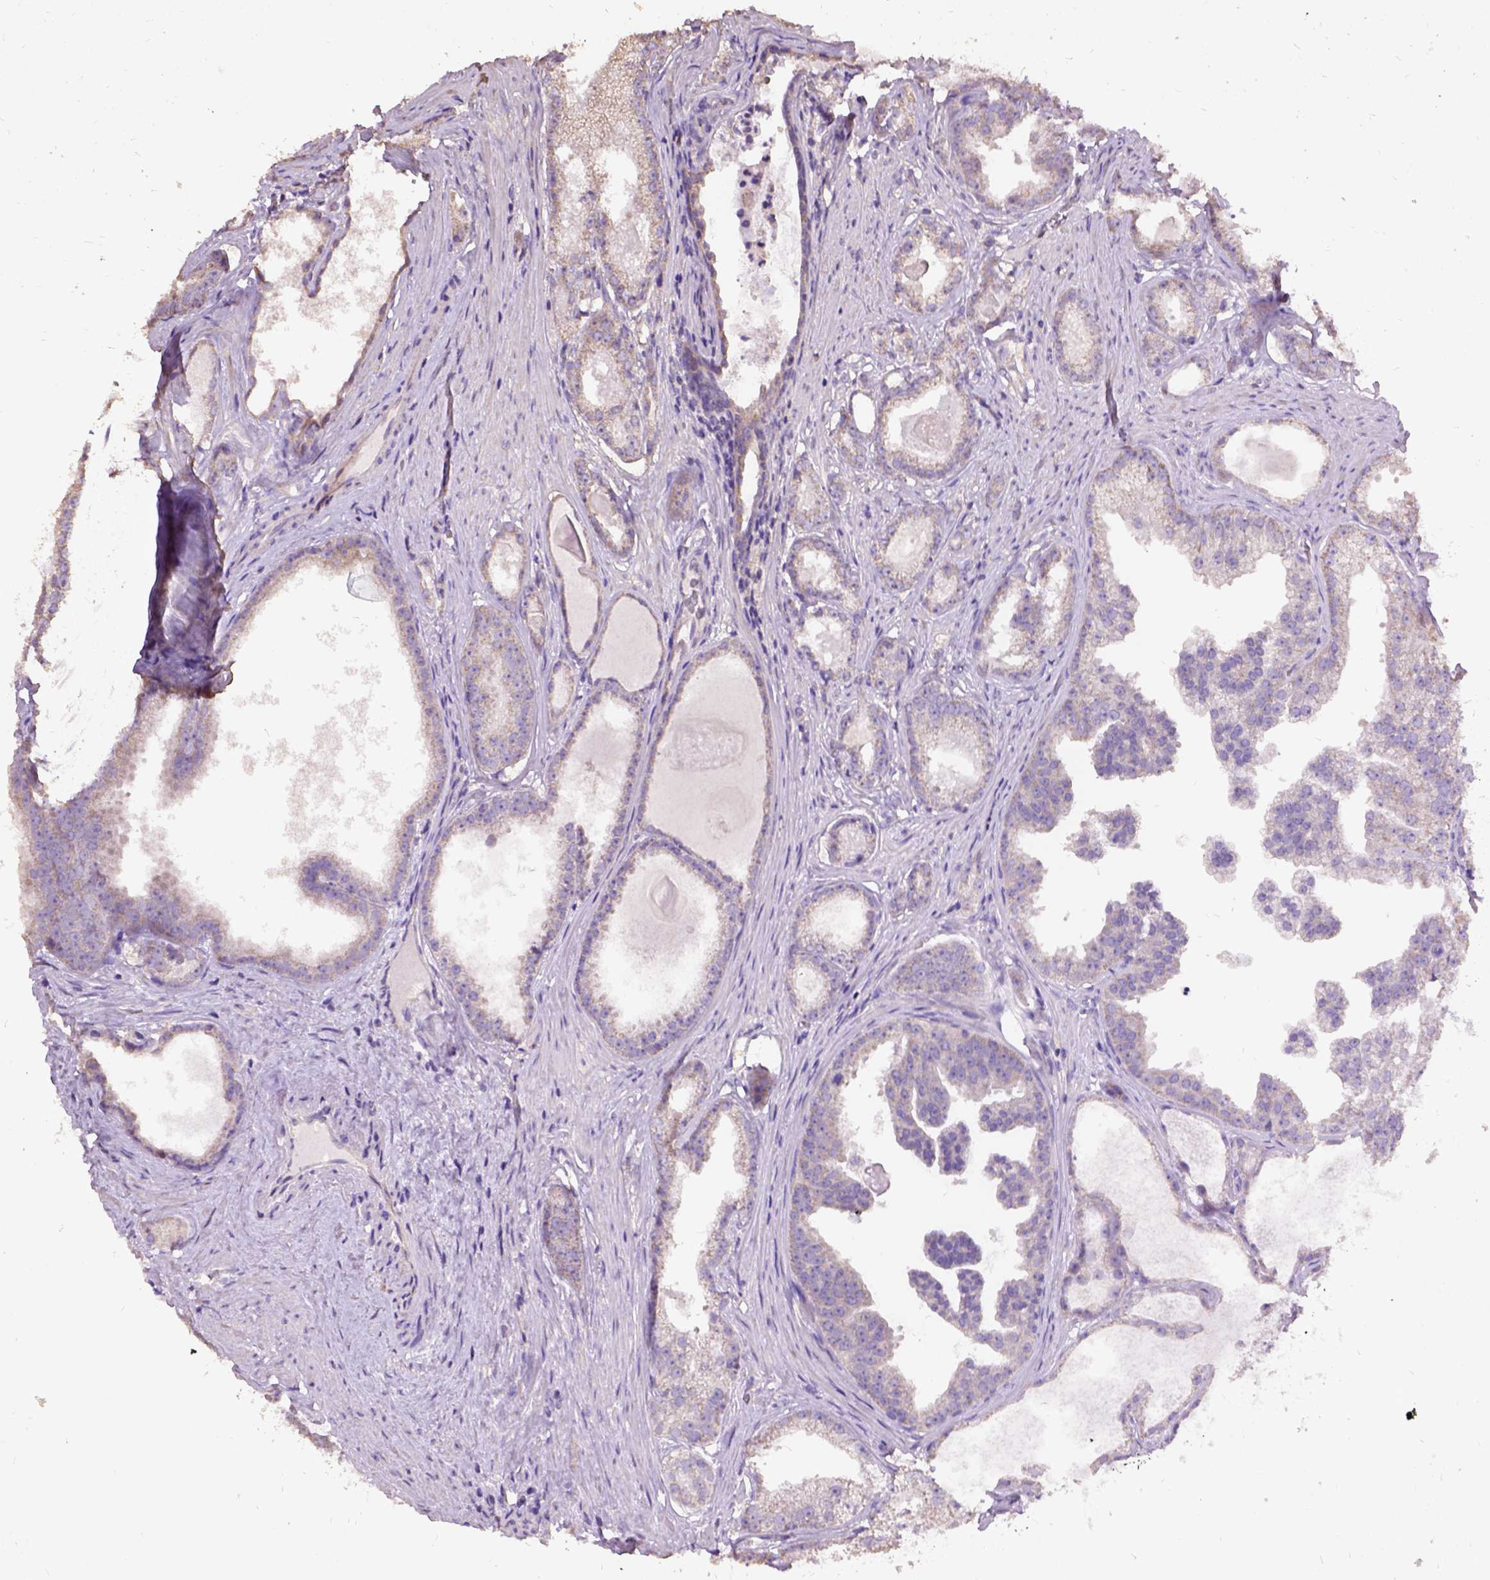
{"staining": {"intensity": "negative", "quantity": "none", "location": "none"}, "tissue": "prostate cancer", "cell_type": "Tumor cells", "image_type": "cancer", "snomed": [{"axis": "morphology", "description": "Adenocarcinoma, Low grade"}, {"axis": "topography", "description": "Prostate"}], "caption": "Tumor cells show no significant protein positivity in prostate cancer.", "gene": "DQX1", "patient": {"sex": "male", "age": 65}}